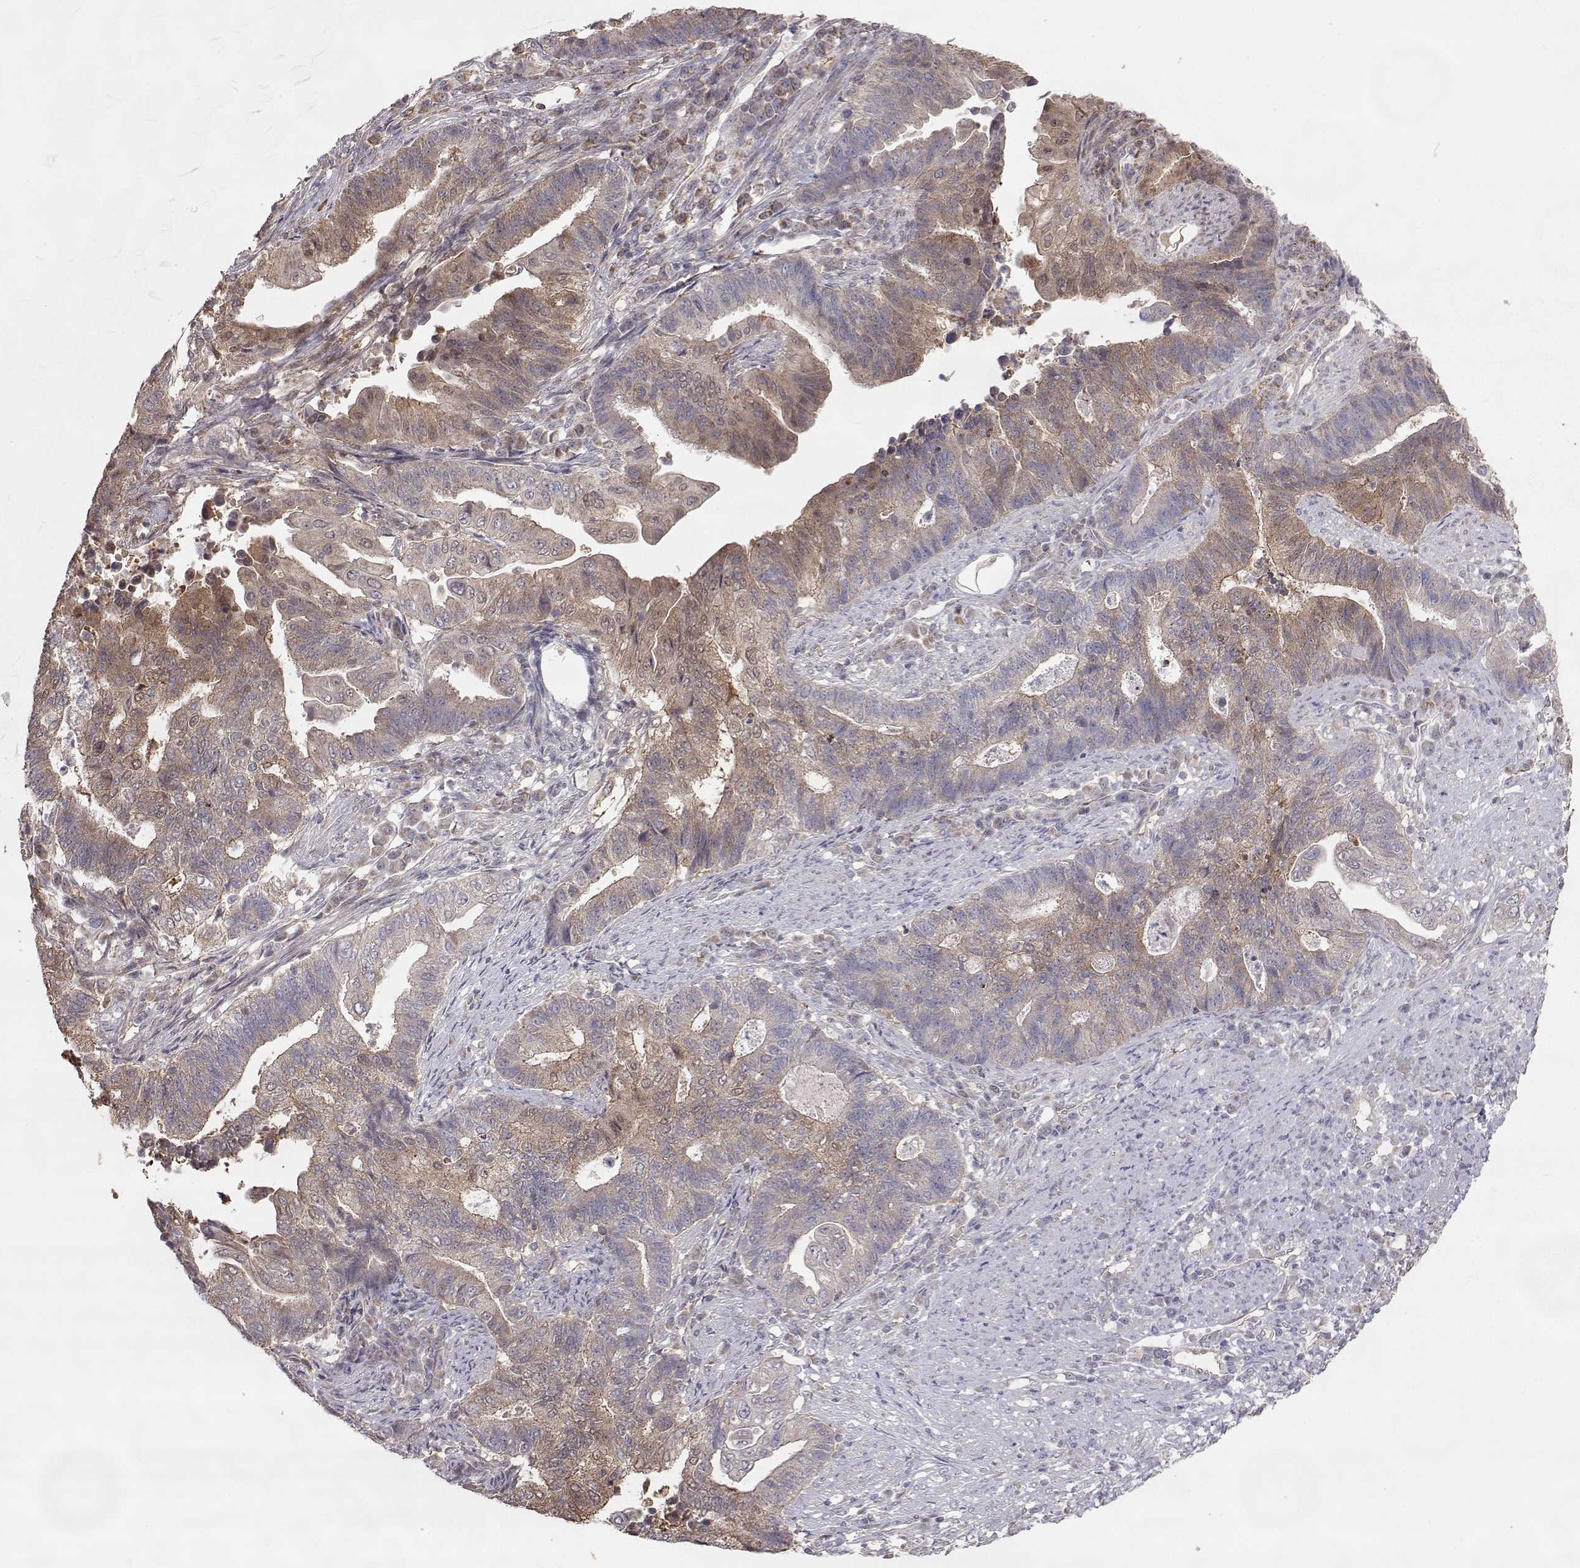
{"staining": {"intensity": "weak", "quantity": "25%-75%", "location": "cytoplasmic/membranous"}, "tissue": "endometrial cancer", "cell_type": "Tumor cells", "image_type": "cancer", "snomed": [{"axis": "morphology", "description": "Adenocarcinoma, NOS"}, {"axis": "topography", "description": "Uterus"}, {"axis": "topography", "description": "Endometrium"}], "caption": "Immunohistochemical staining of human endometrial cancer displays weak cytoplasmic/membranous protein staining in approximately 25%-75% of tumor cells.", "gene": "NCAM2", "patient": {"sex": "female", "age": 54}}